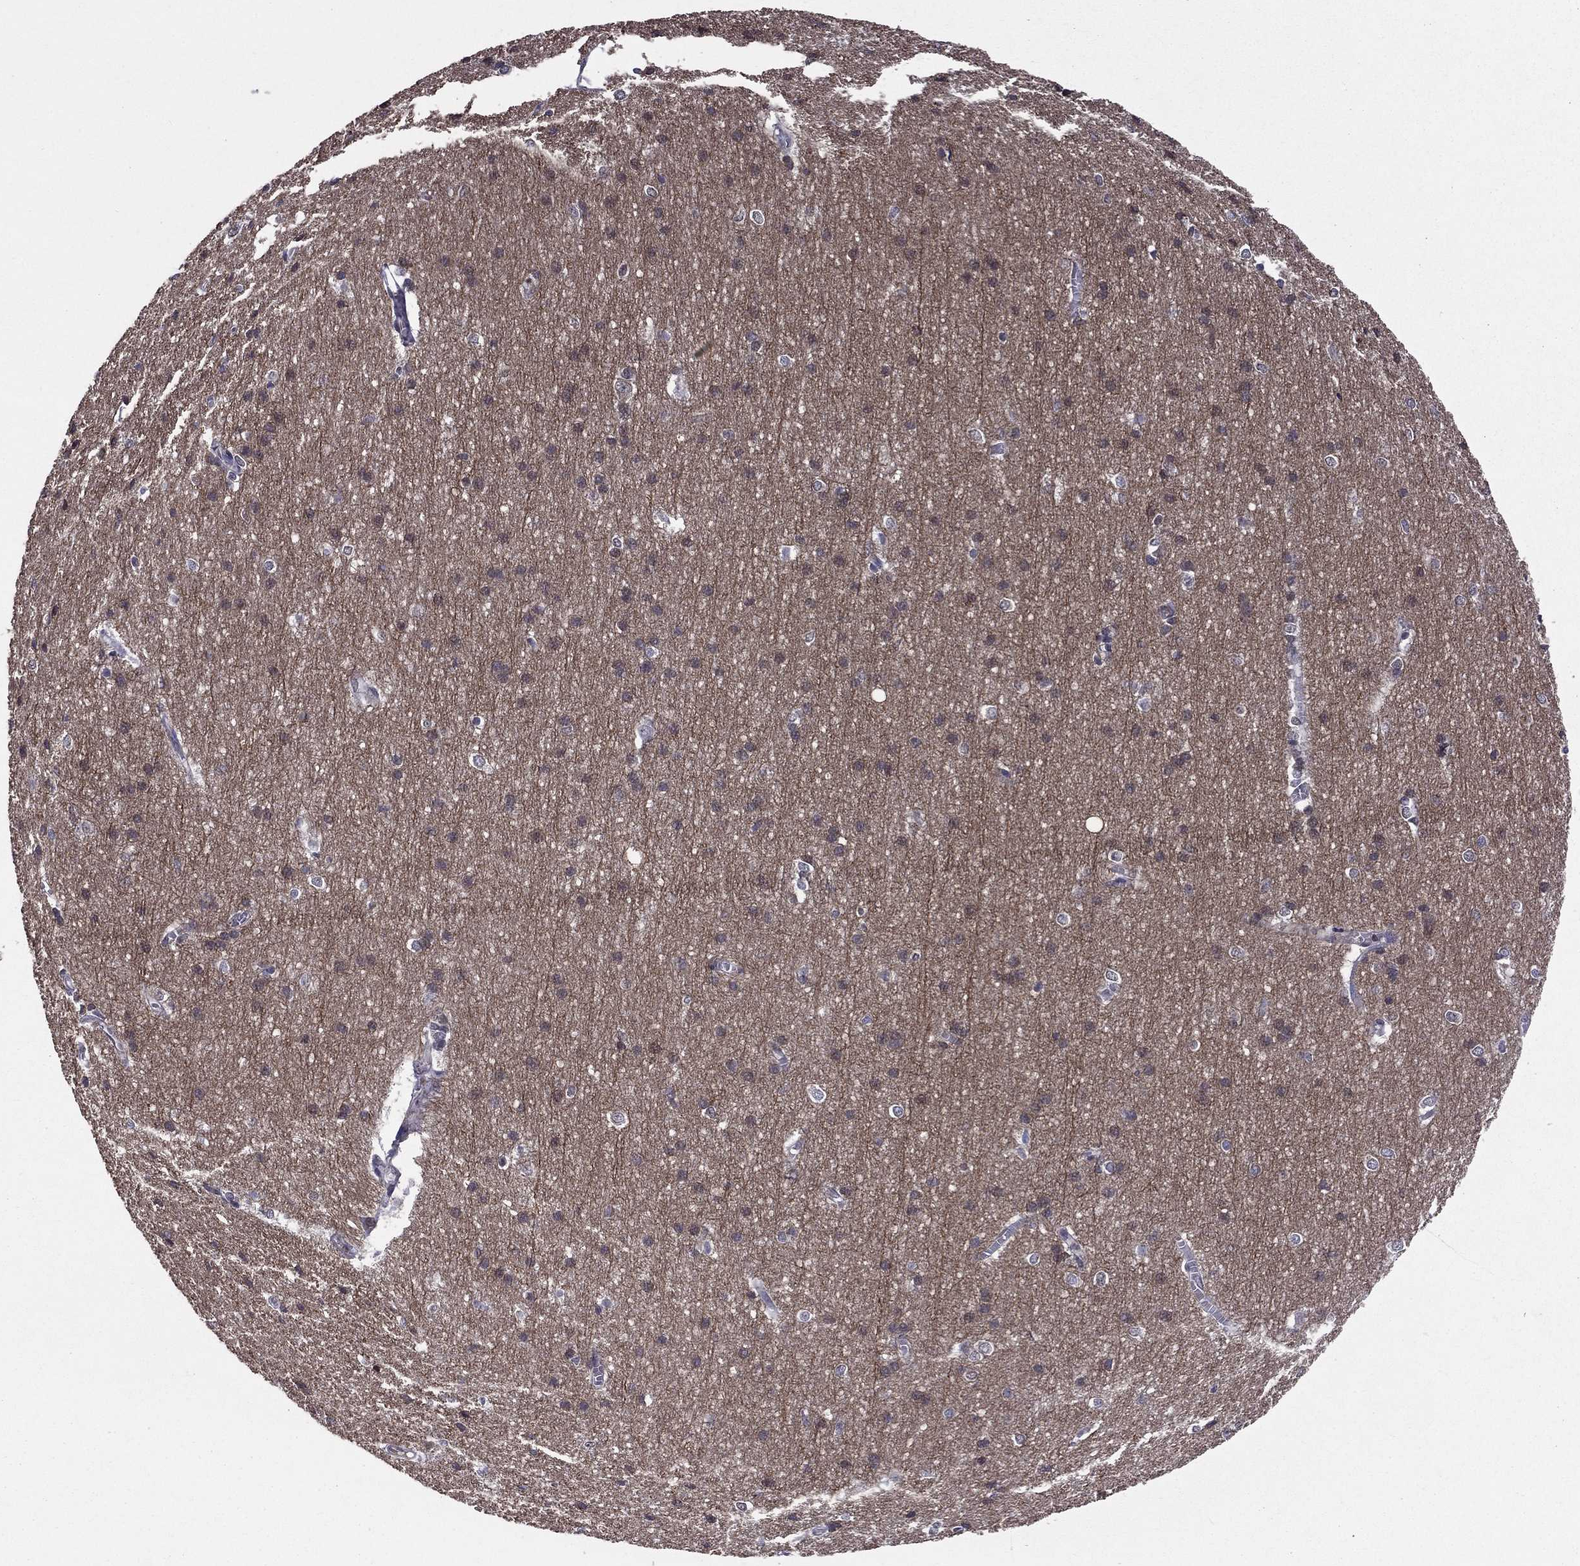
{"staining": {"intensity": "negative", "quantity": "none", "location": "none"}, "tissue": "cerebral cortex", "cell_type": "Endothelial cells", "image_type": "normal", "snomed": [{"axis": "morphology", "description": "Normal tissue, NOS"}, {"axis": "topography", "description": "Cerebral cortex"}], "caption": "The histopathology image shows no significant positivity in endothelial cells of cerebral cortex.", "gene": "HCN1", "patient": {"sex": "male", "age": 37}}